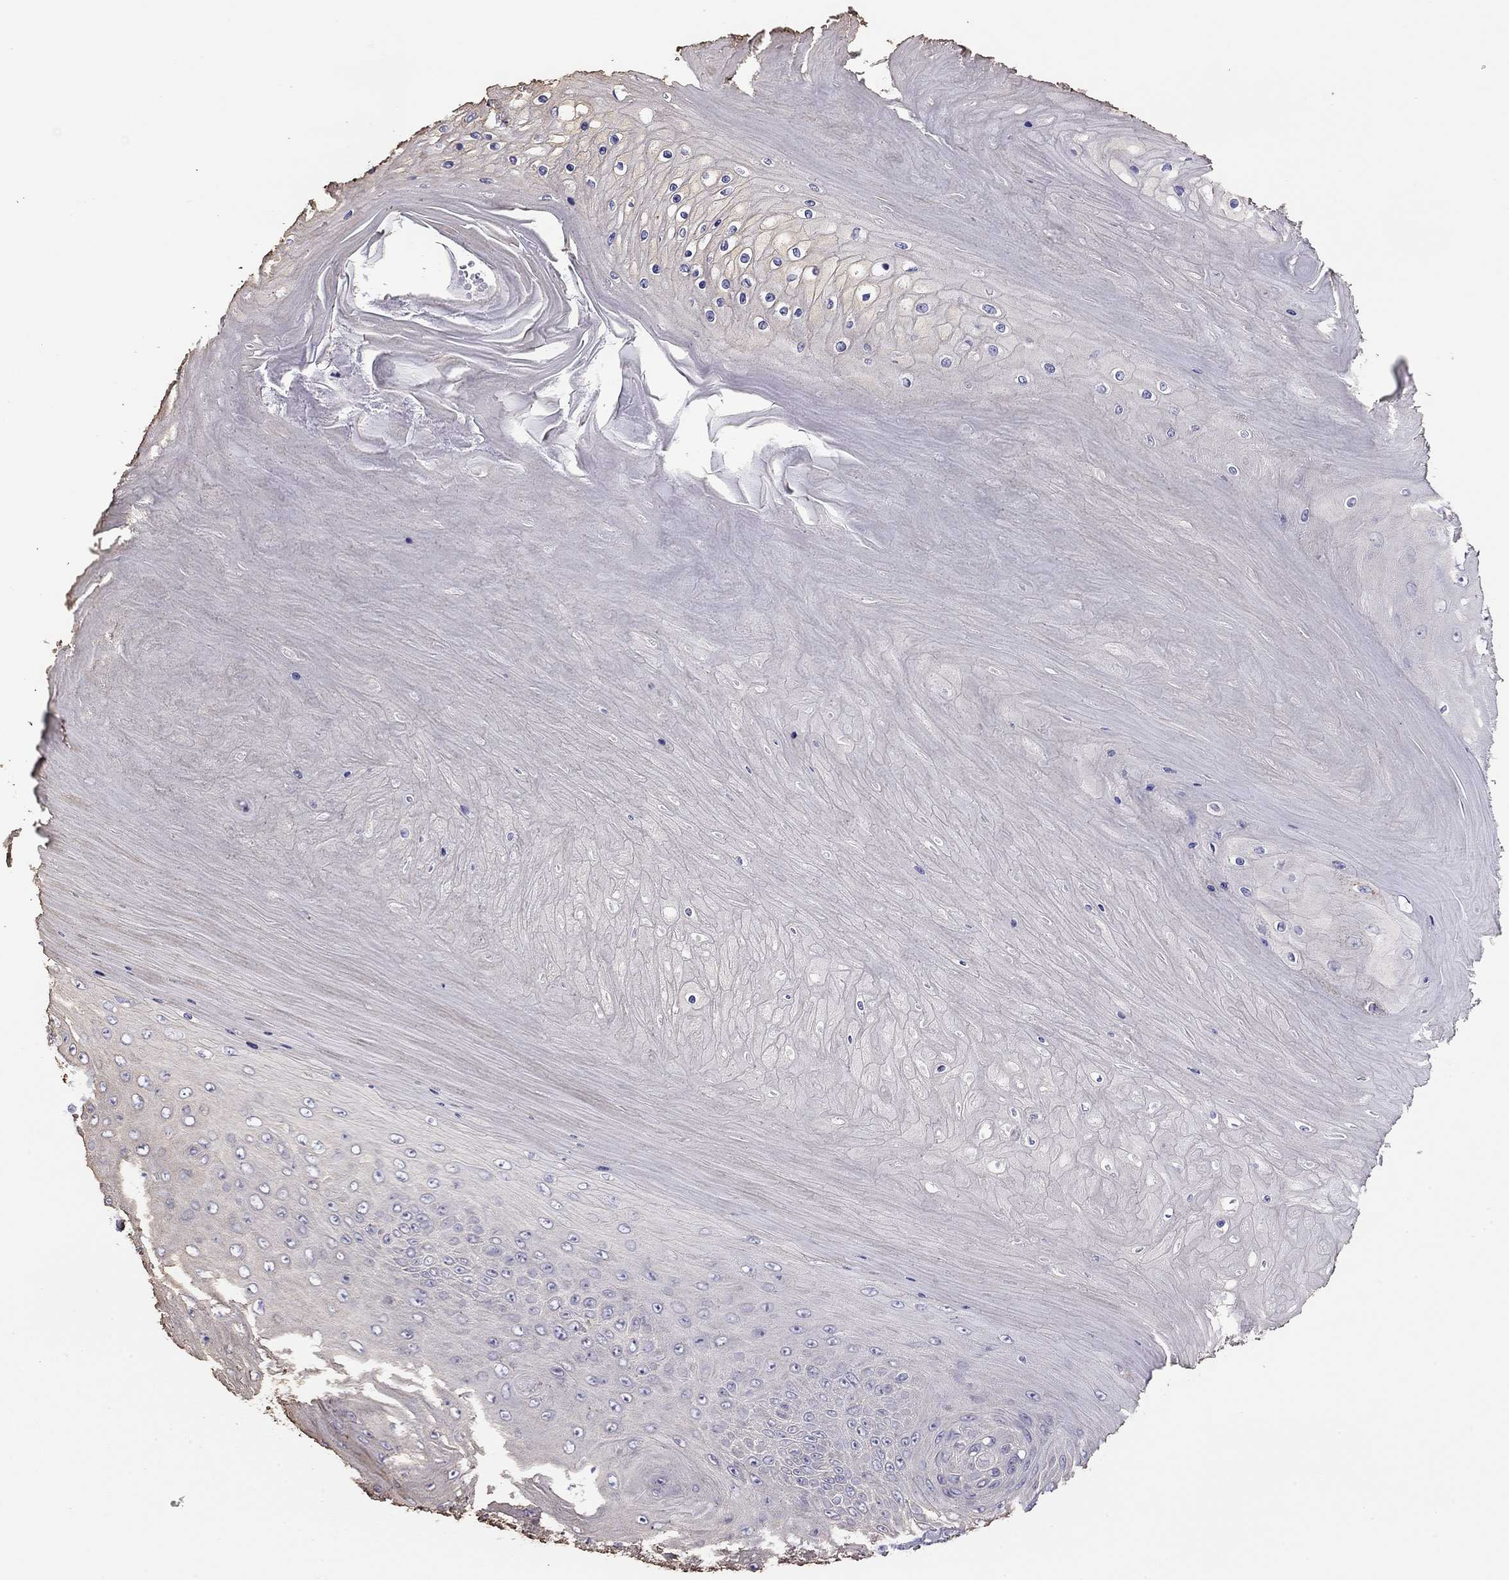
{"staining": {"intensity": "negative", "quantity": "none", "location": "none"}, "tissue": "skin cancer", "cell_type": "Tumor cells", "image_type": "cancer", "snomed": [{"axis": "morphology", "description": "Squamous cell carcinoma, NOS"}, {"axis": "topography", "description": "Skin"}], "caption": "A high-resolution image shows immunohistochemistry (IHC) staining of squamous cell carcinoma (skin), which displays no significant expression in tumor cells.", "gene": "KCNV2", "patient": {"sex": "male", "age": 62}}